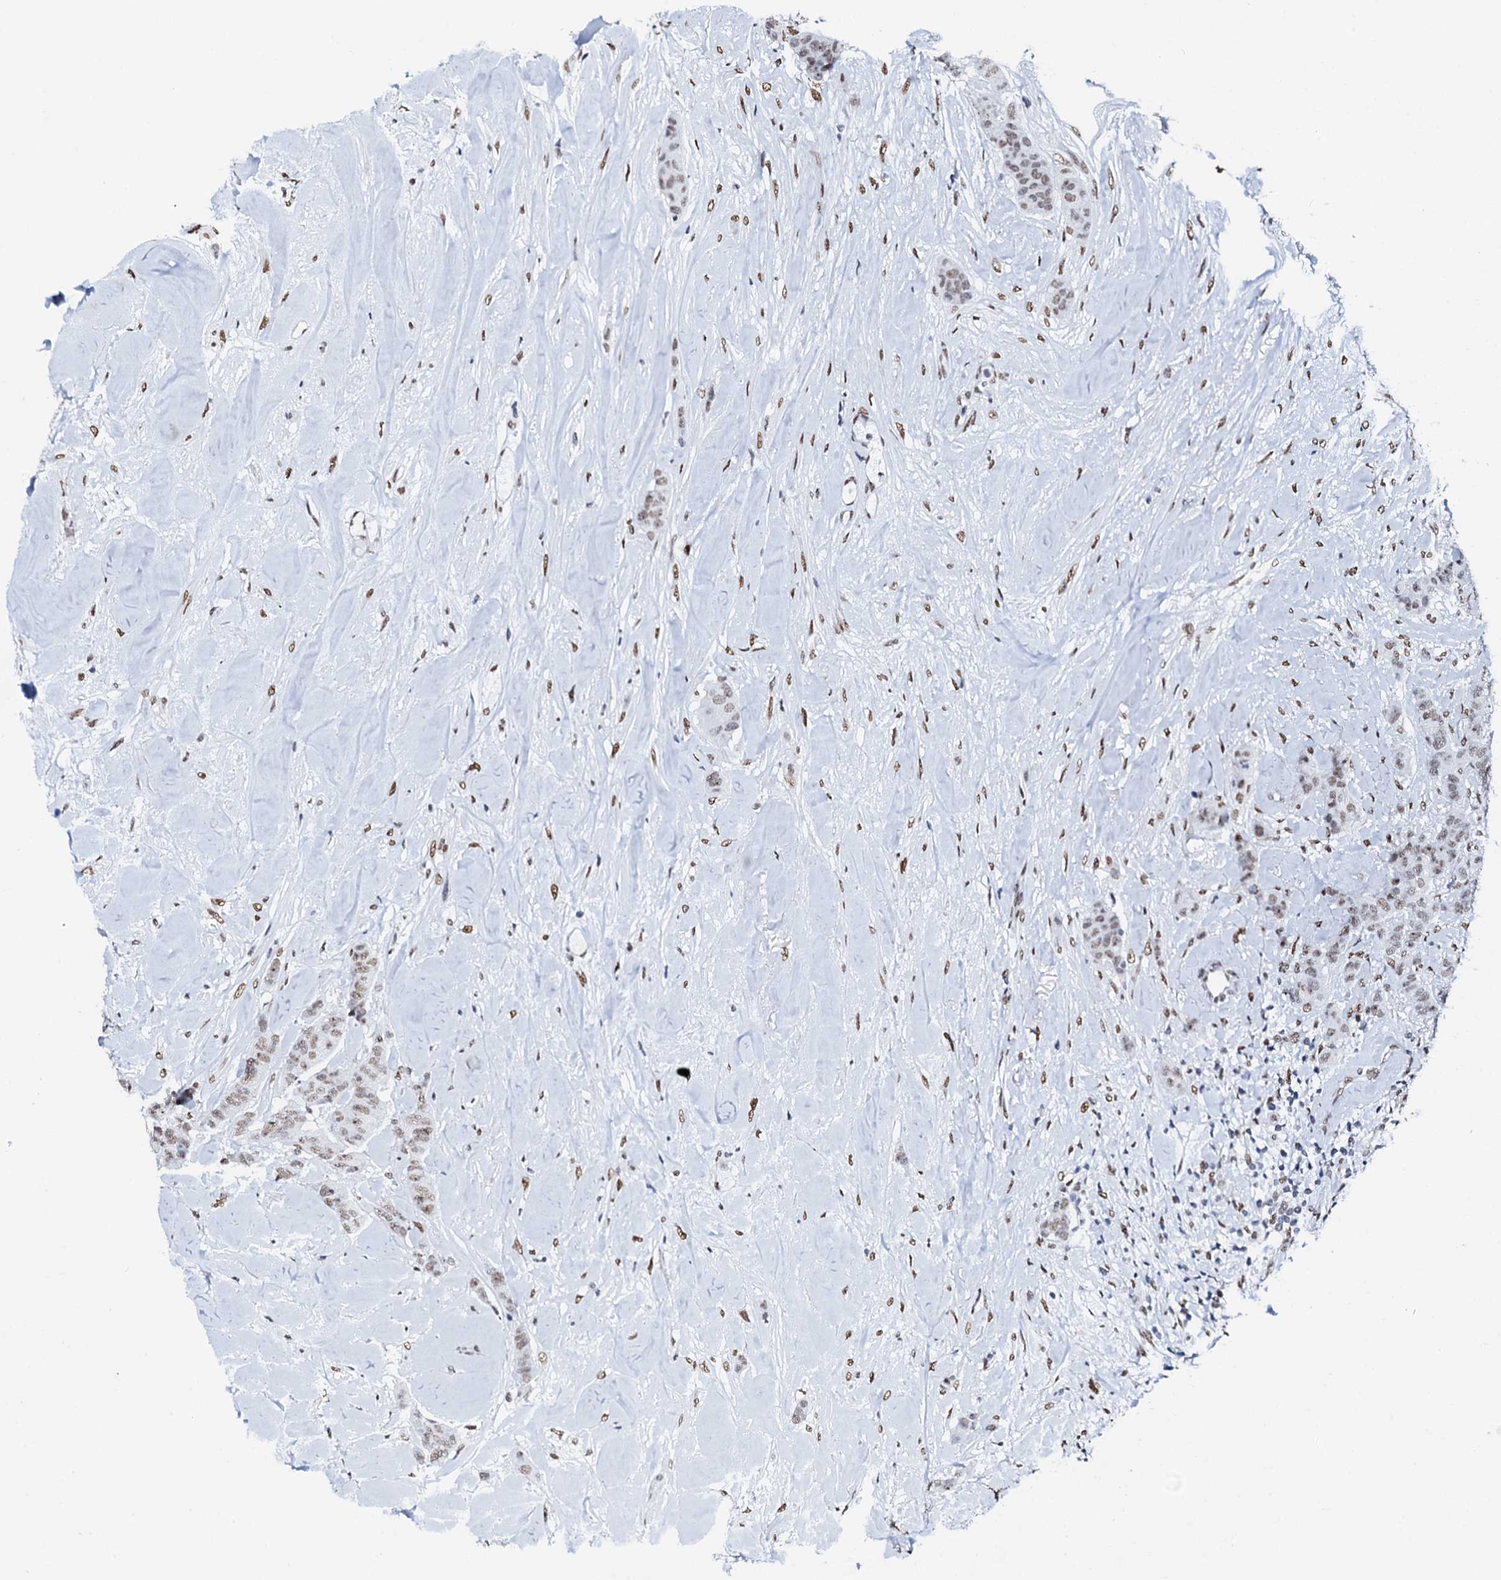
{"staining": {"intensity": "moderate", "quantity": ">75%", "location": "nuclear"}, "tissue": "breast cancer", "cell_type": "Tumor cells", "image_type": "cancer", "snomed": [{"axis": "morphology", "description": "Duct carcinoma"}, {"axis": "topography", "description": "Breast"}], "caption": "Immunohistochemistry (IHC) (DAB) staining of human invasive ductal carcinoma (breast) shows moderate nuclear protein staining in approximately >75% of tumor cells.", "gene": "NKAPD1", "patient": {"sex": "female", "age": 40}}